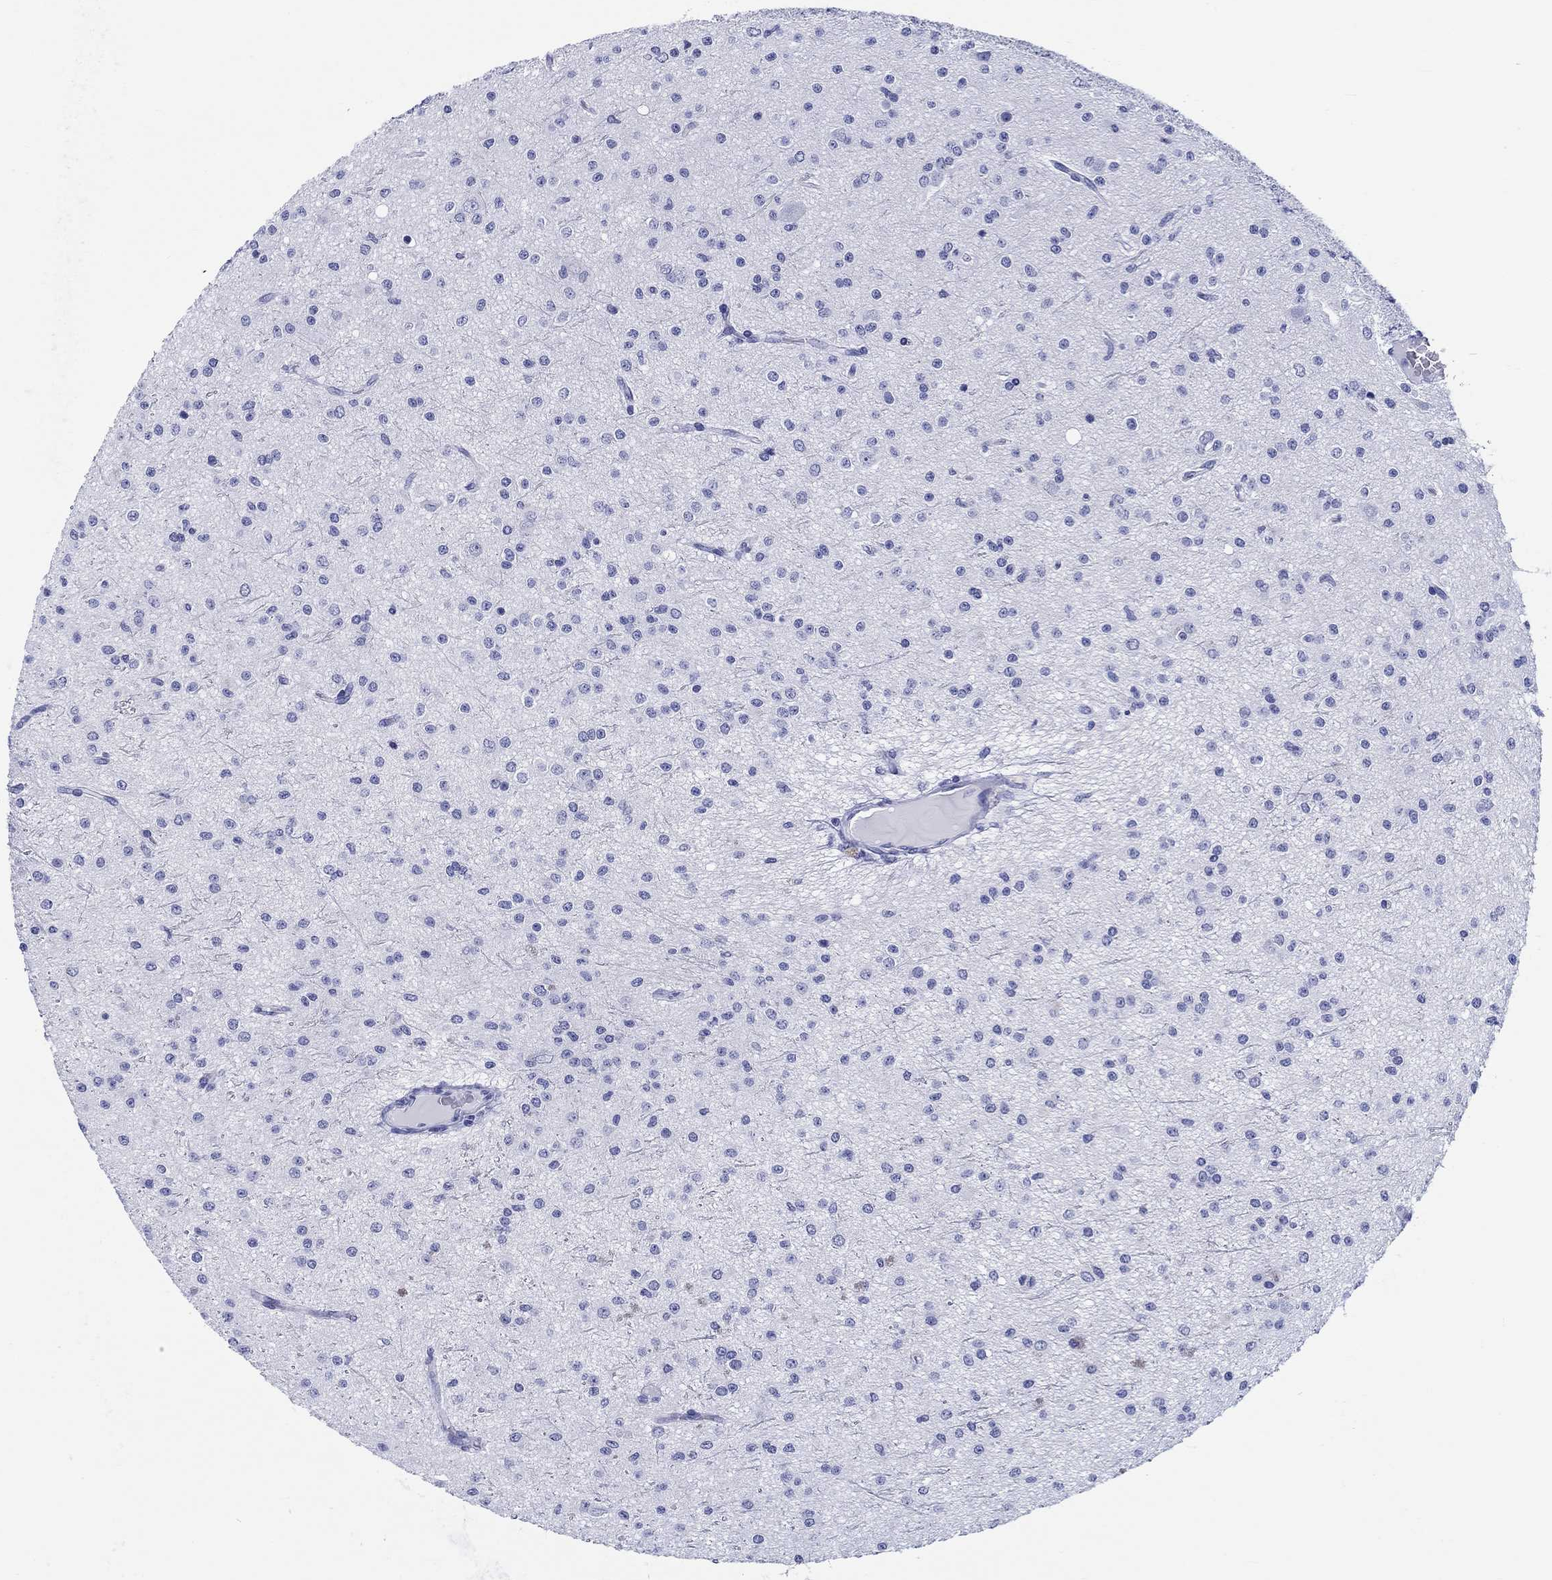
{"staining": {"intensity": "negative", "quantity": "none", "location": "none"}, "tissue": "glioma", "cell_type": "Tumor cells", "image_type": "cancer", "snomed": [{"axis": "morphology", "description": "Glioma, malignant, Low grade"}, {"axis": "topography", "description": "Brain"}], "caption": "Photomicrograph shows no protein positivity in tumor cells of malignant glioma (low-grade) tissue. The staining is performed using DAB (3,3'-diaminobenzidine) brown chromogen with nuclei counter-stained in using hematoxylin.", "gene": "H1-1", "patient": {"sex": "male", "age": 27}}